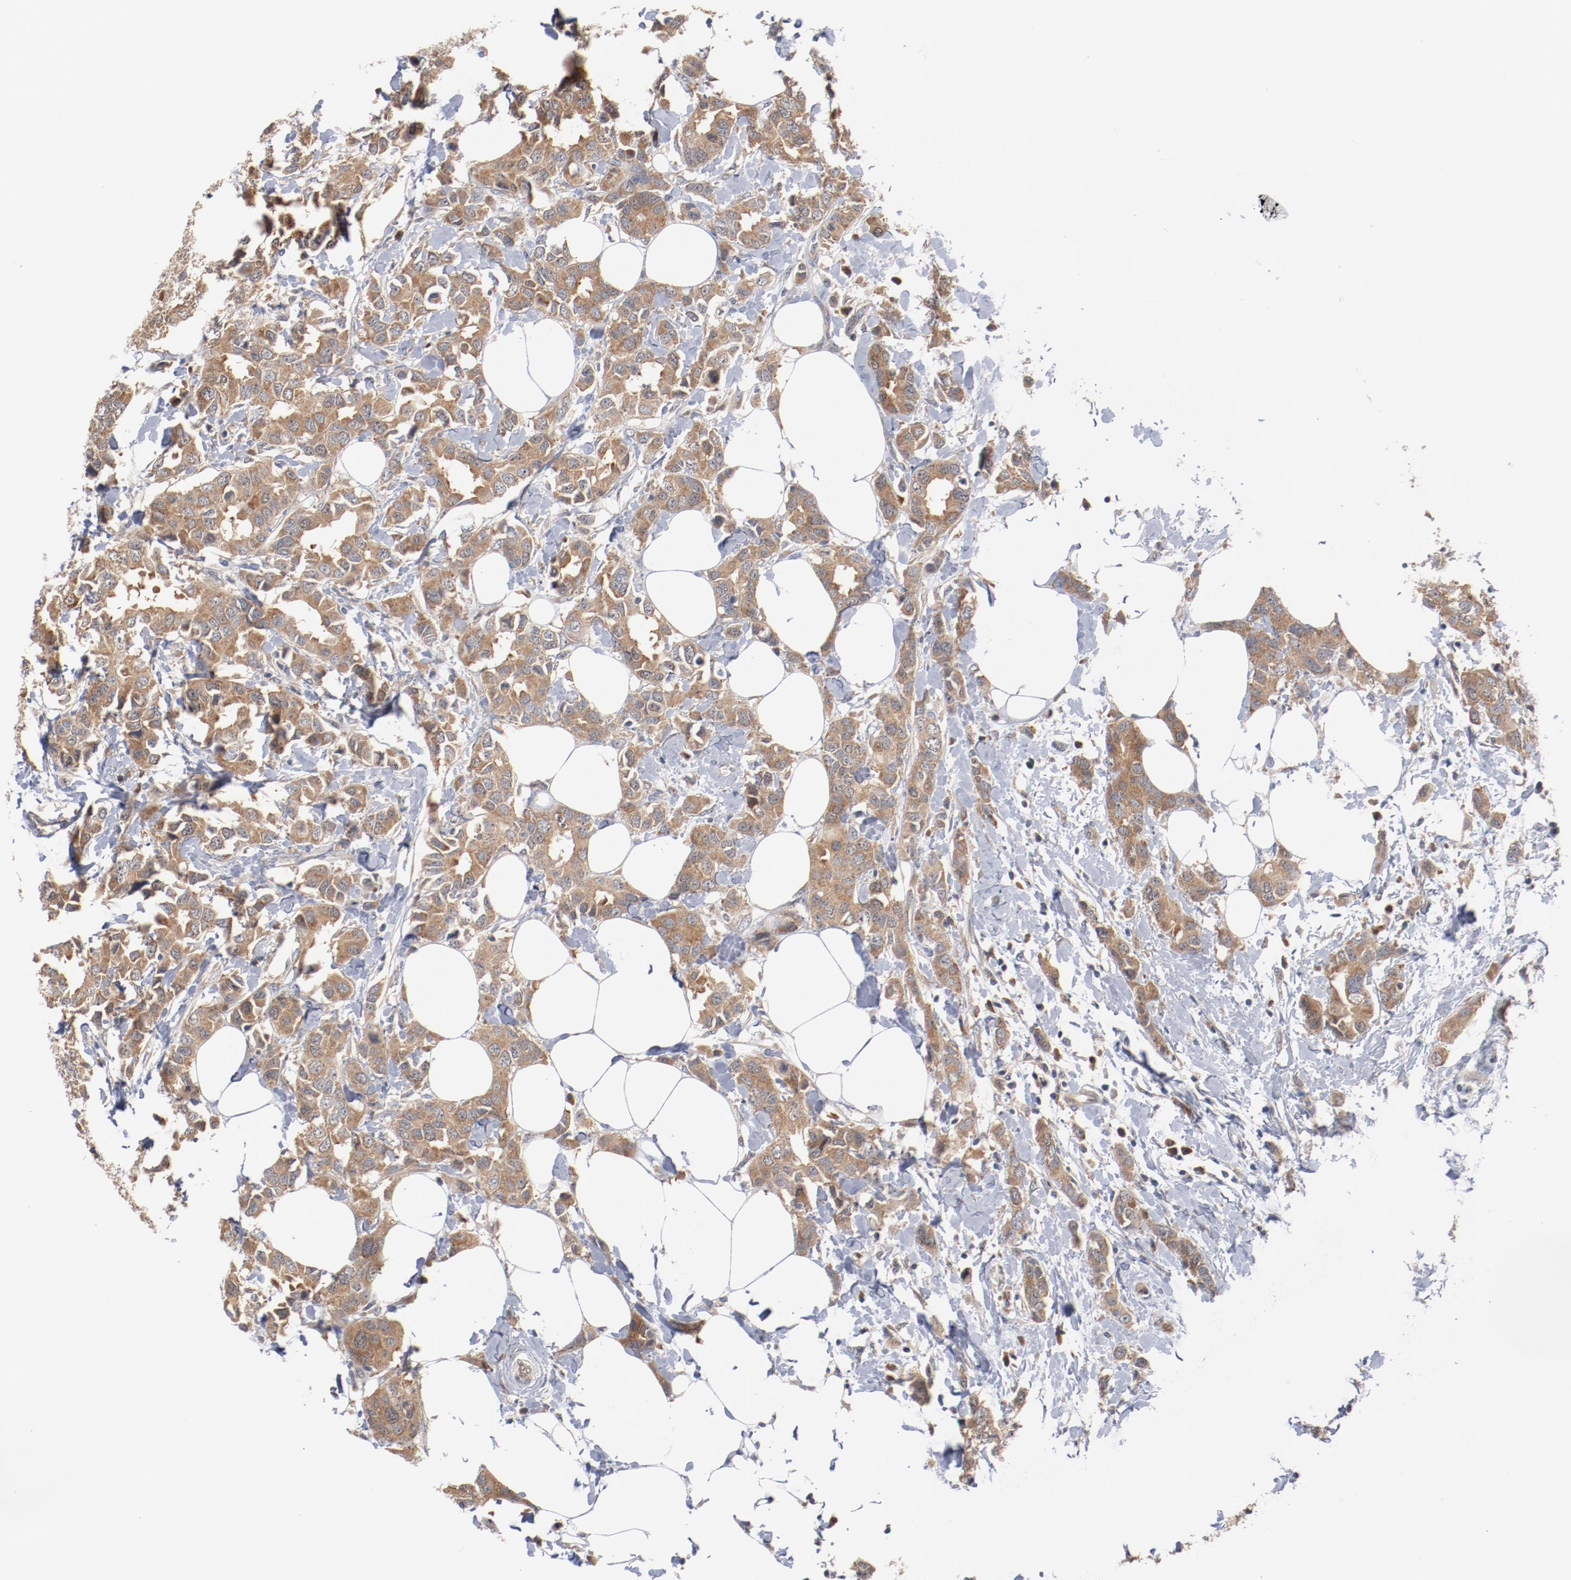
{"staining": {"intensity": "moderate", "quantity": ">75%", "location": "cytoplasmic/membranous"}, "tissue": "breast cancer", "cell_type": "Tumor cells", "image_type": "cancer", "snomed": [{"axis": "morphology", "description": "Normal tissue, NOS"}, {"axis": "morphology", "description": "Duct carcinoma"}, {"axis": "topography", "description": "Breast"}], "caption": "The photomicrograph shows staining of breast cancer, revealing moderate cytoplasmic/membranous protein positivity (brown color) within tumor cells. Using DAB (brown) and hematoxylin (blue) stains, captured at high magnification using brightfield microscopy.", "gene": "RNASE11", "patient": {"sex": "female", "age": 50}}